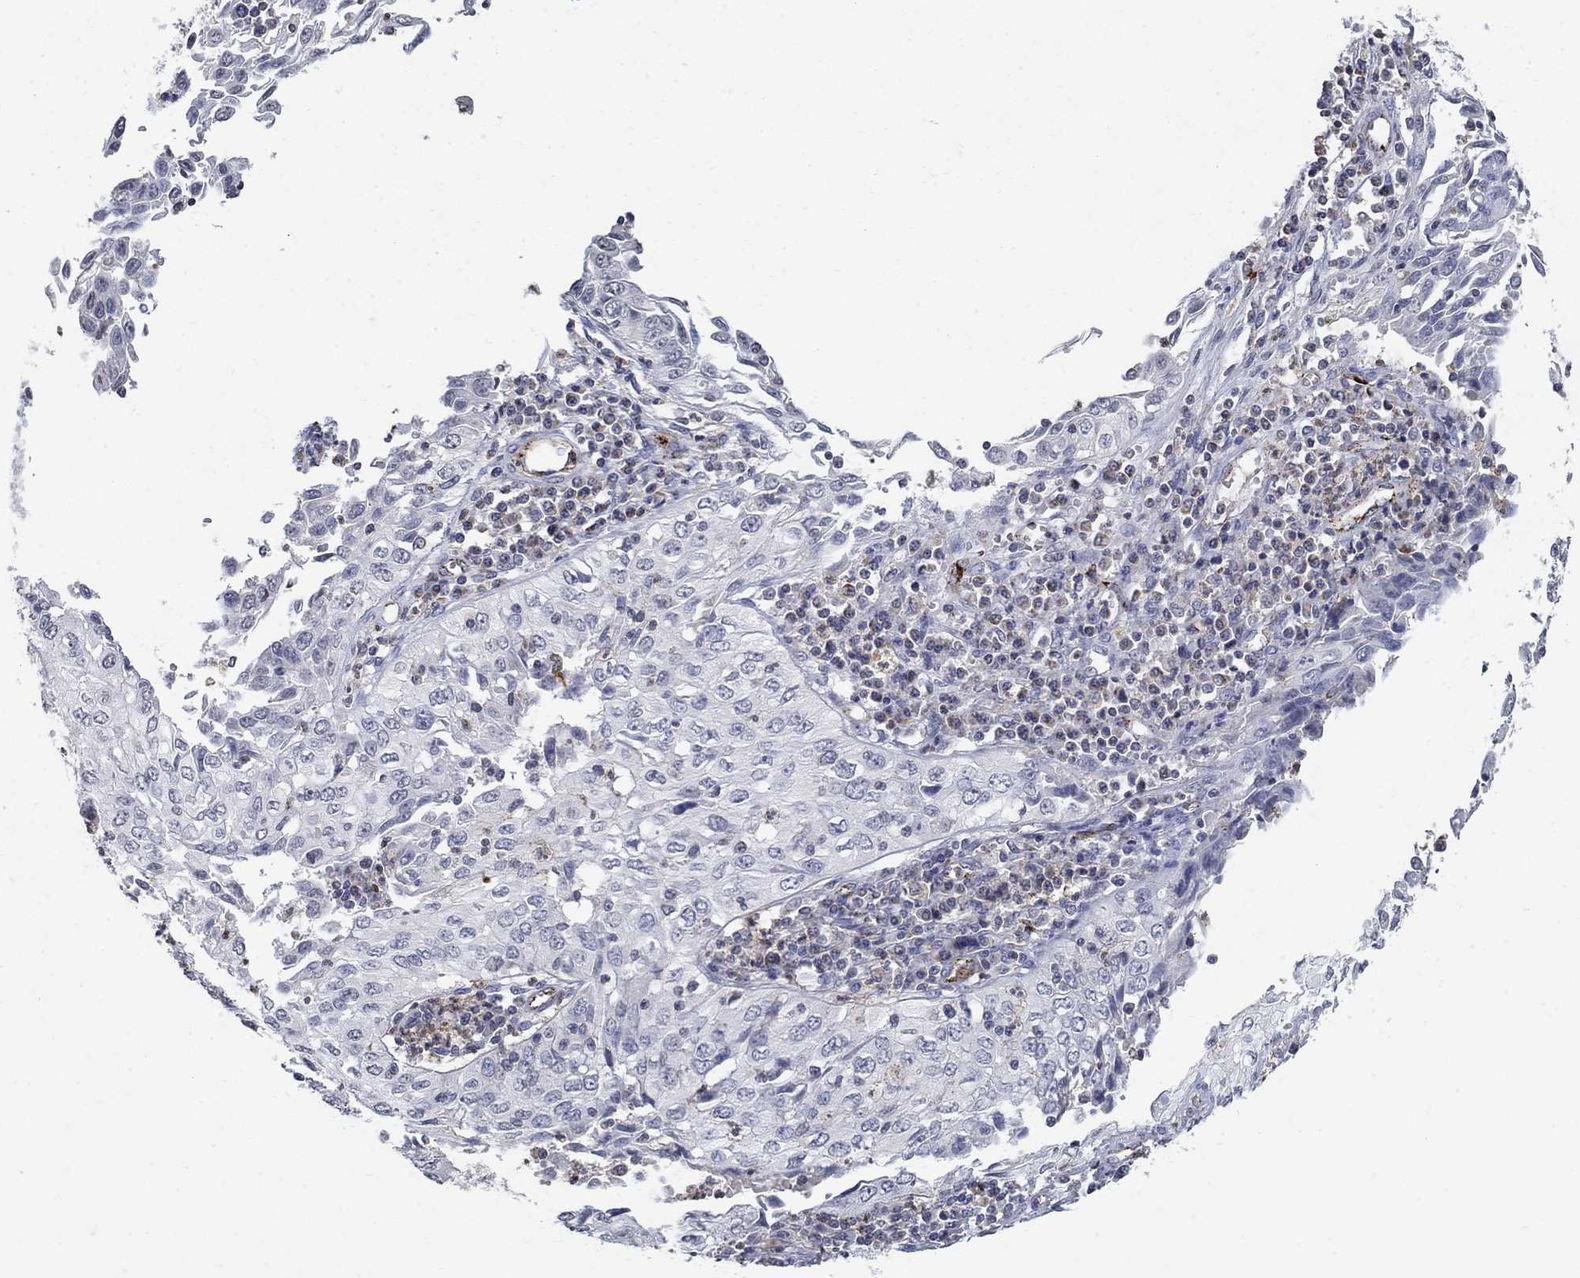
{"staining": {"intensity": "negative", "quantity": "none", "location": "none"}, "tissue": "cervical cancer", "cell_type": "Tumor cells", "image_type": "cancer", "snomed": [{"axis": "morphology", "description": "Squamous cell carcinoma, NOS"}, {"axis": "topography", "description": "Cervix"}], "caption": "Tumor cells are negative for brown protein staining in cervical squamous cell carcinoma.", "gene": "TINAG", "patient": {"sex": "female", "age": 24}}